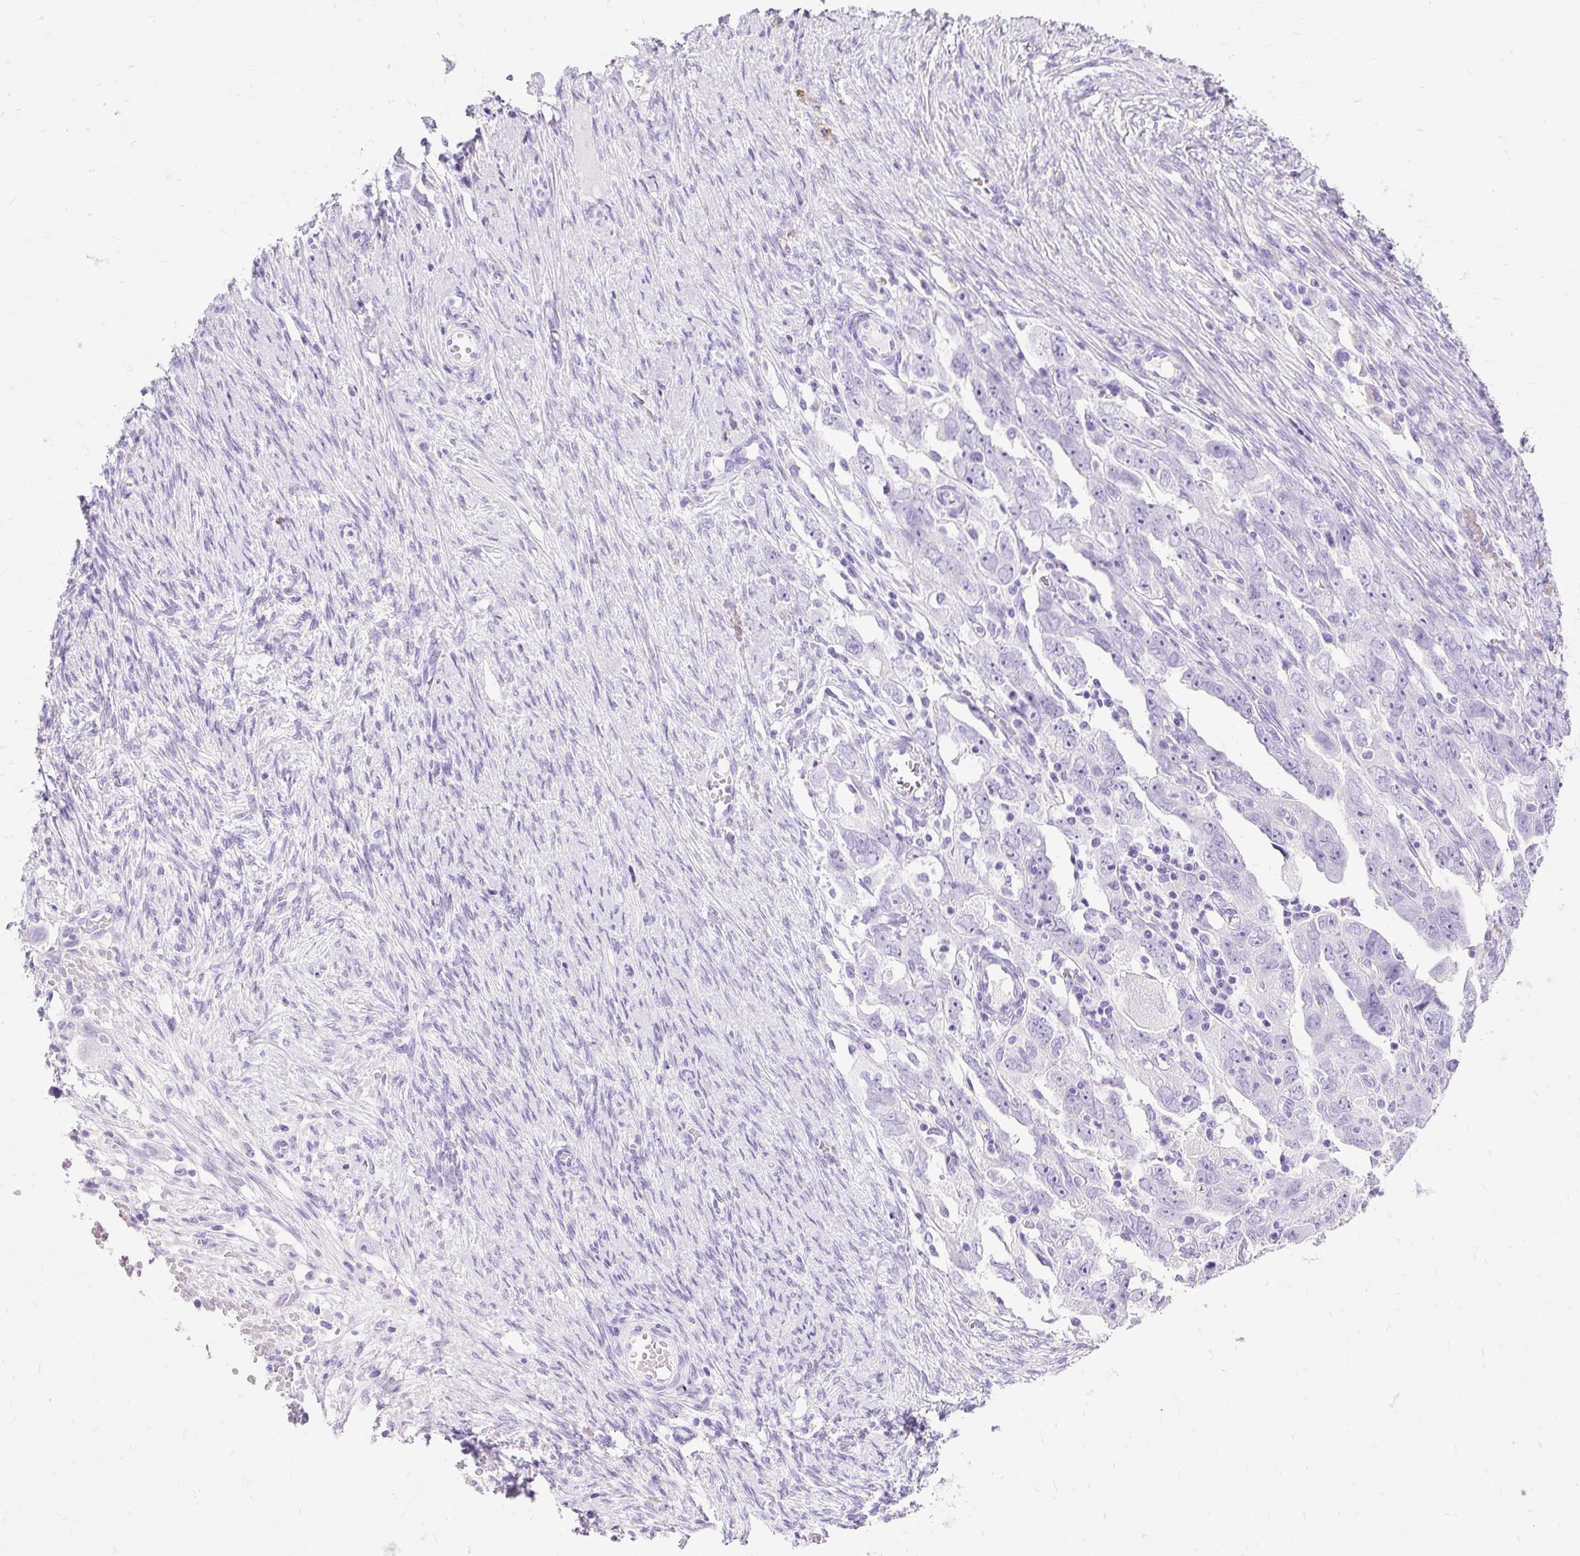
{"staining": {"intensity": "negative", "quantity": "none", "location": "none"}, "tissue": "ovarian cancer", "cell_type": "Tumor cells", "image_type": "cancer", "snomed": [{"axis": "morphology", "description": "Carcinoma, NOS"}, {"axis": "morphology", "description": "Cystadenocarcinoma, serous, NOS"}, {"axis": "topography", "description": "Ovary"}], "caption": "Tumor cells are negative for brown protein staining in serous cystadenocarcinoma (ovarian). (Brightfield microscopy of DAB (3,3'-diaminobenzidine) immunohistochemistry at high magnification).", "gene": "PVALB", "patient": {"sex": "female", "age": 69}}